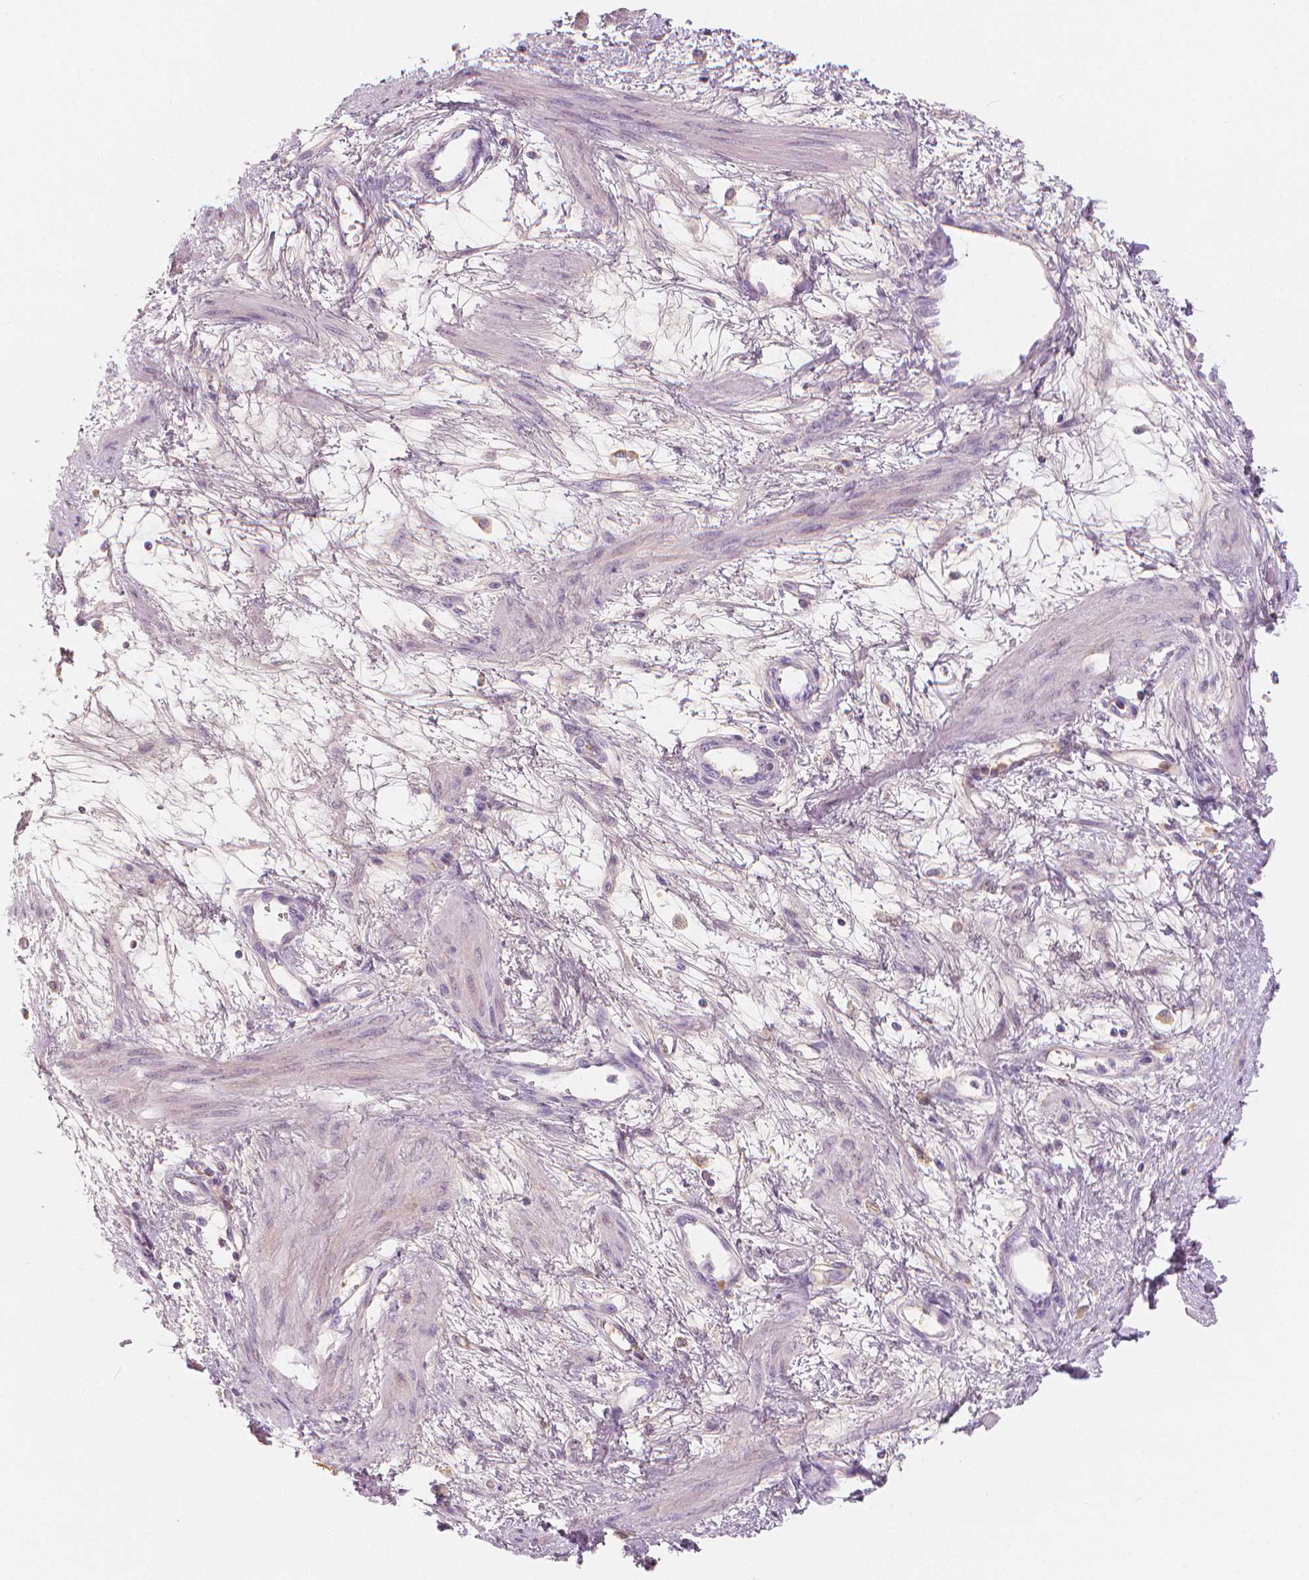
{"staining": {"intensity": "negative", "quantity": "none", "location": "none"}, "tissue": "smooth muscle", "cell_type": "Smooth muscle cells", "image_type": "normal", "snomed": [{"axis": "morphology", "description": "Normal tissue, NOS"}, {"axis": "topography", "description": "Smooth muscle"}, {"axis": "topography", "description": "Uterus"}], "caption": "Smooth muscle stained for a protein using IHC exhibits no positivity smooth muscle cells.", "gene": "APOA4", "patient": {"sex": "female", "age": 39}}